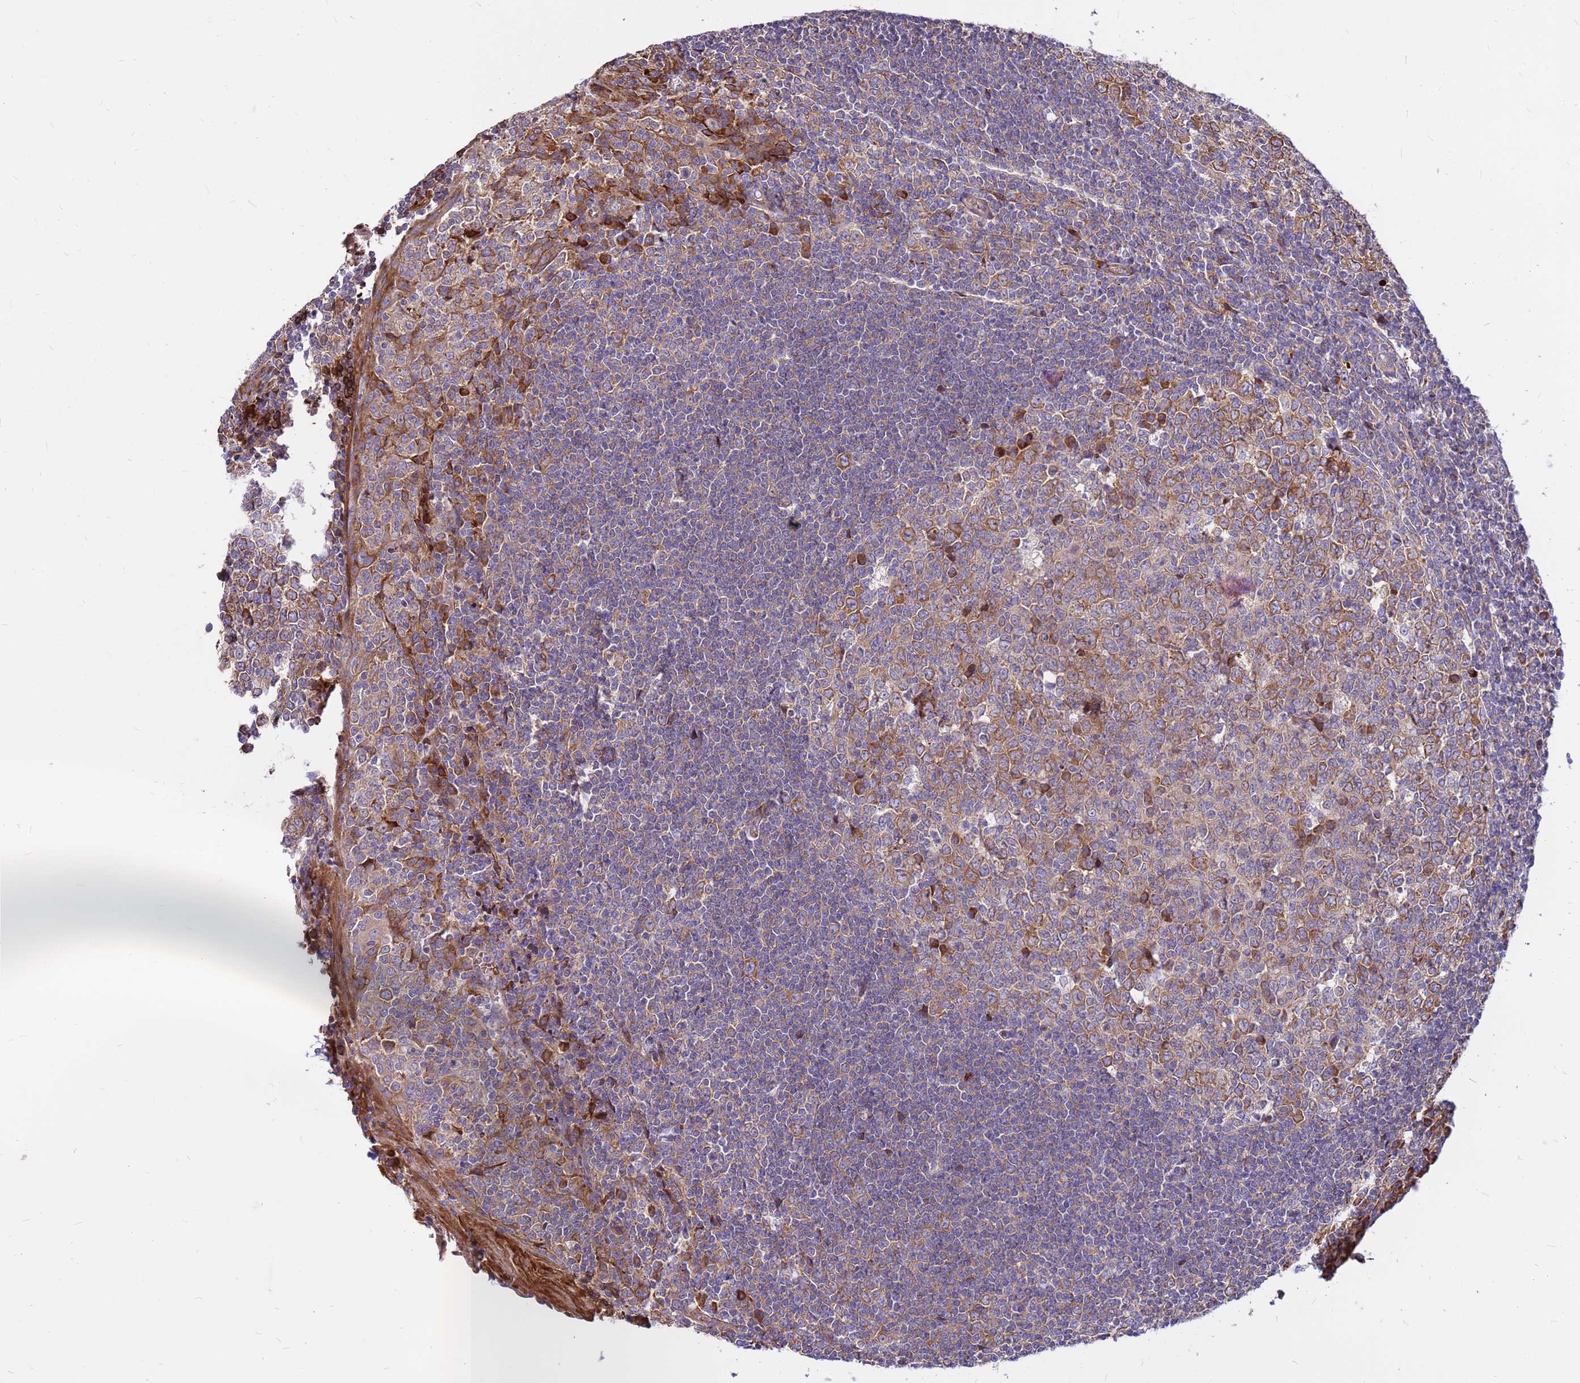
{"staining": {"intensity": "moderate", "quantity": "<25%", "location": "cytoplasmic/membranous"}, "tissue": "tonsil", "cell_type": "Germinal center cells", "image_type": "normal", "snomed": [{"axis": "morphology", "description": "Normal tissue, NOS"}, {"axis": "topography", "description": "Tonsil"}], "caption": "Brown immunohistochemical staining in unremarkable human tonsil displays moderate cytoplasmic/membranous expression in approximately <25% of germinal center cells. The protein is stained brown, and the nuclei are stained in blue (DAB IHC with brightfield microscopy, high magnification).", "gene": "ZNF669", "patient": {"sex": "male", "age": 27}}